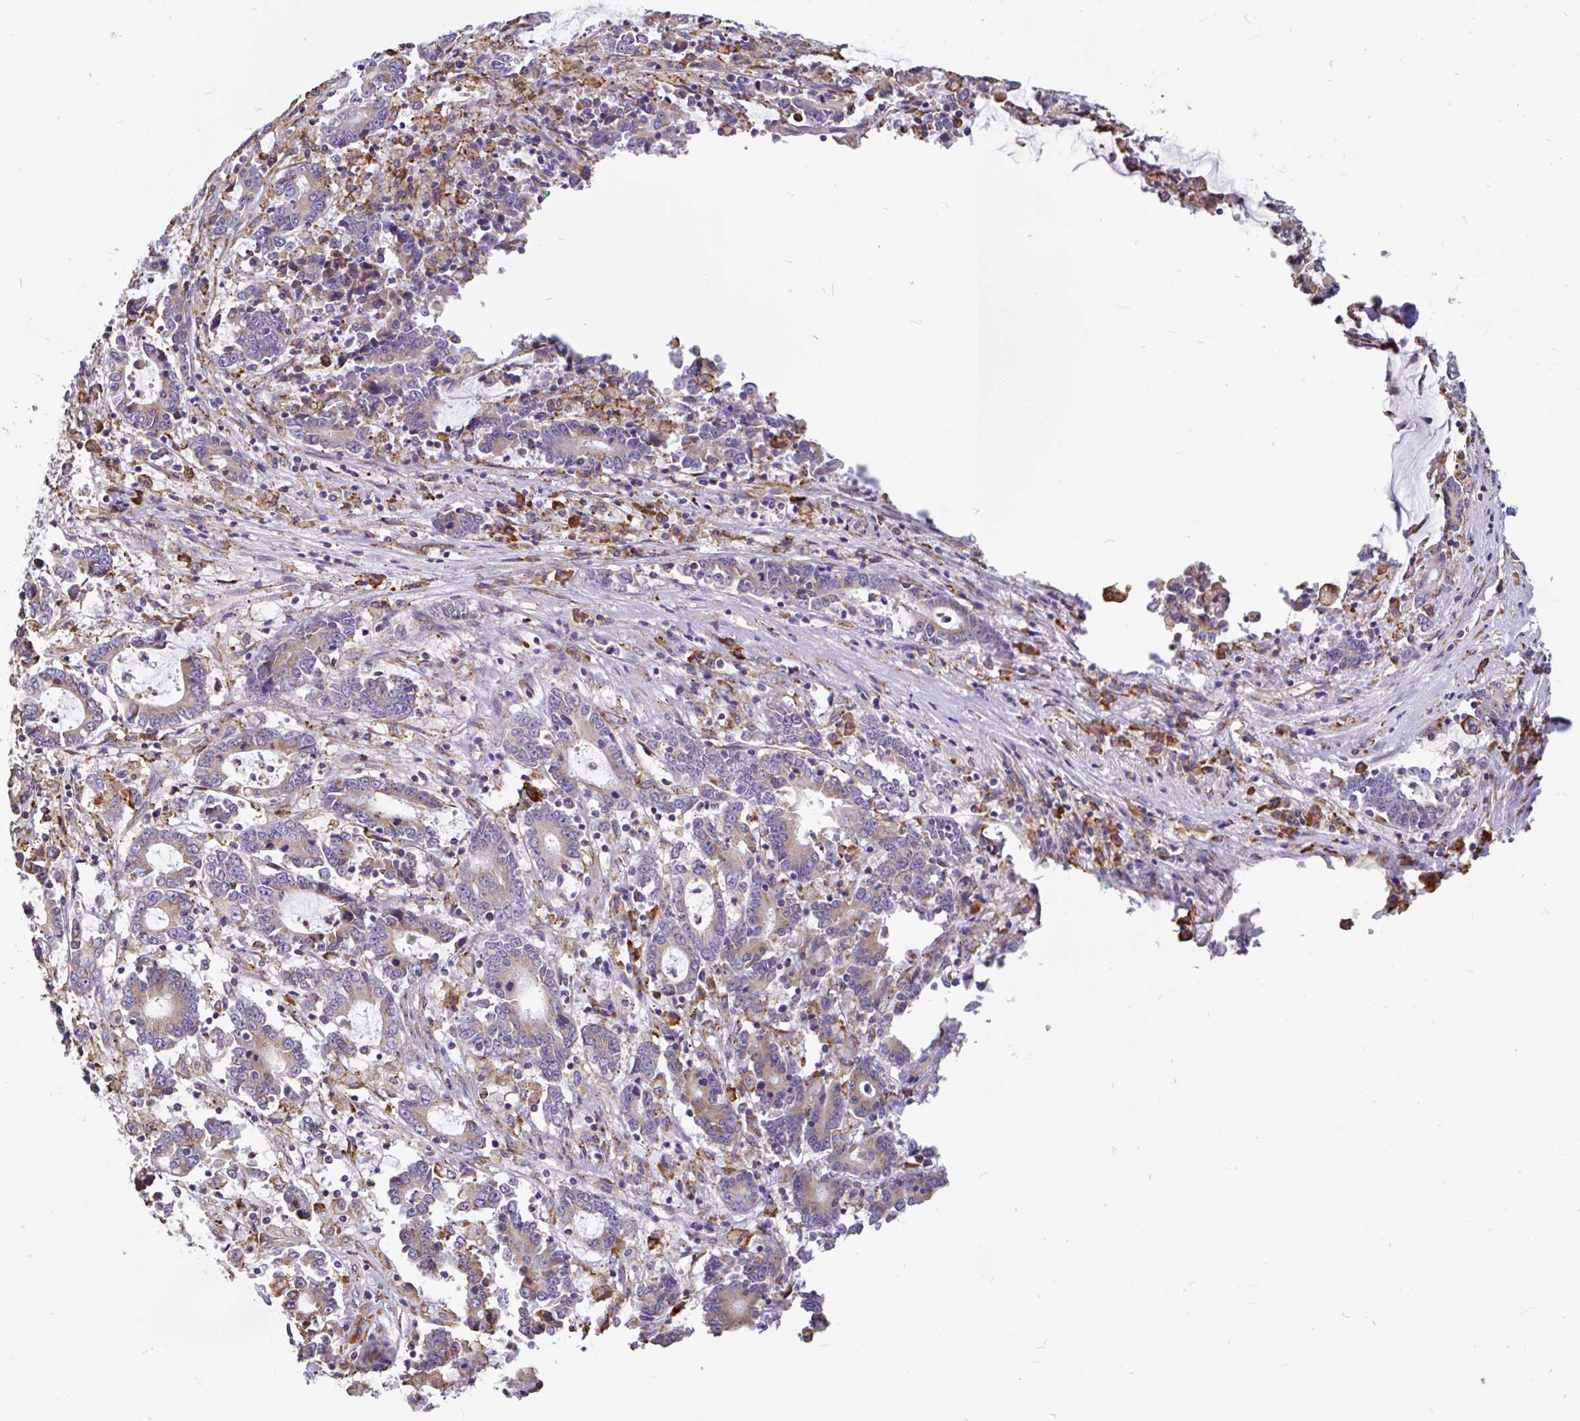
{"staining": {"intensity": "weak", "quantity": "25%-75%", "location": "cytoplasmic/membranous"}, "tissue": "stomach cancer", "cell_type": "Tumor cells", "image_type": "cancer", "snomed": [{"axis": "morphology", "description": "Adenocarcinoma, NOS"}, {"axis": "topography", "description": "Stomach, upper"}], "caption": "IHC image of stomach cancer stained for a protein (brown), which shows low levels of weak cytoplasmic/membranous expression in about 25%-75% of tumor cells.", "gene": "EML5", "patient": {"sex": "male", "age": 68}}